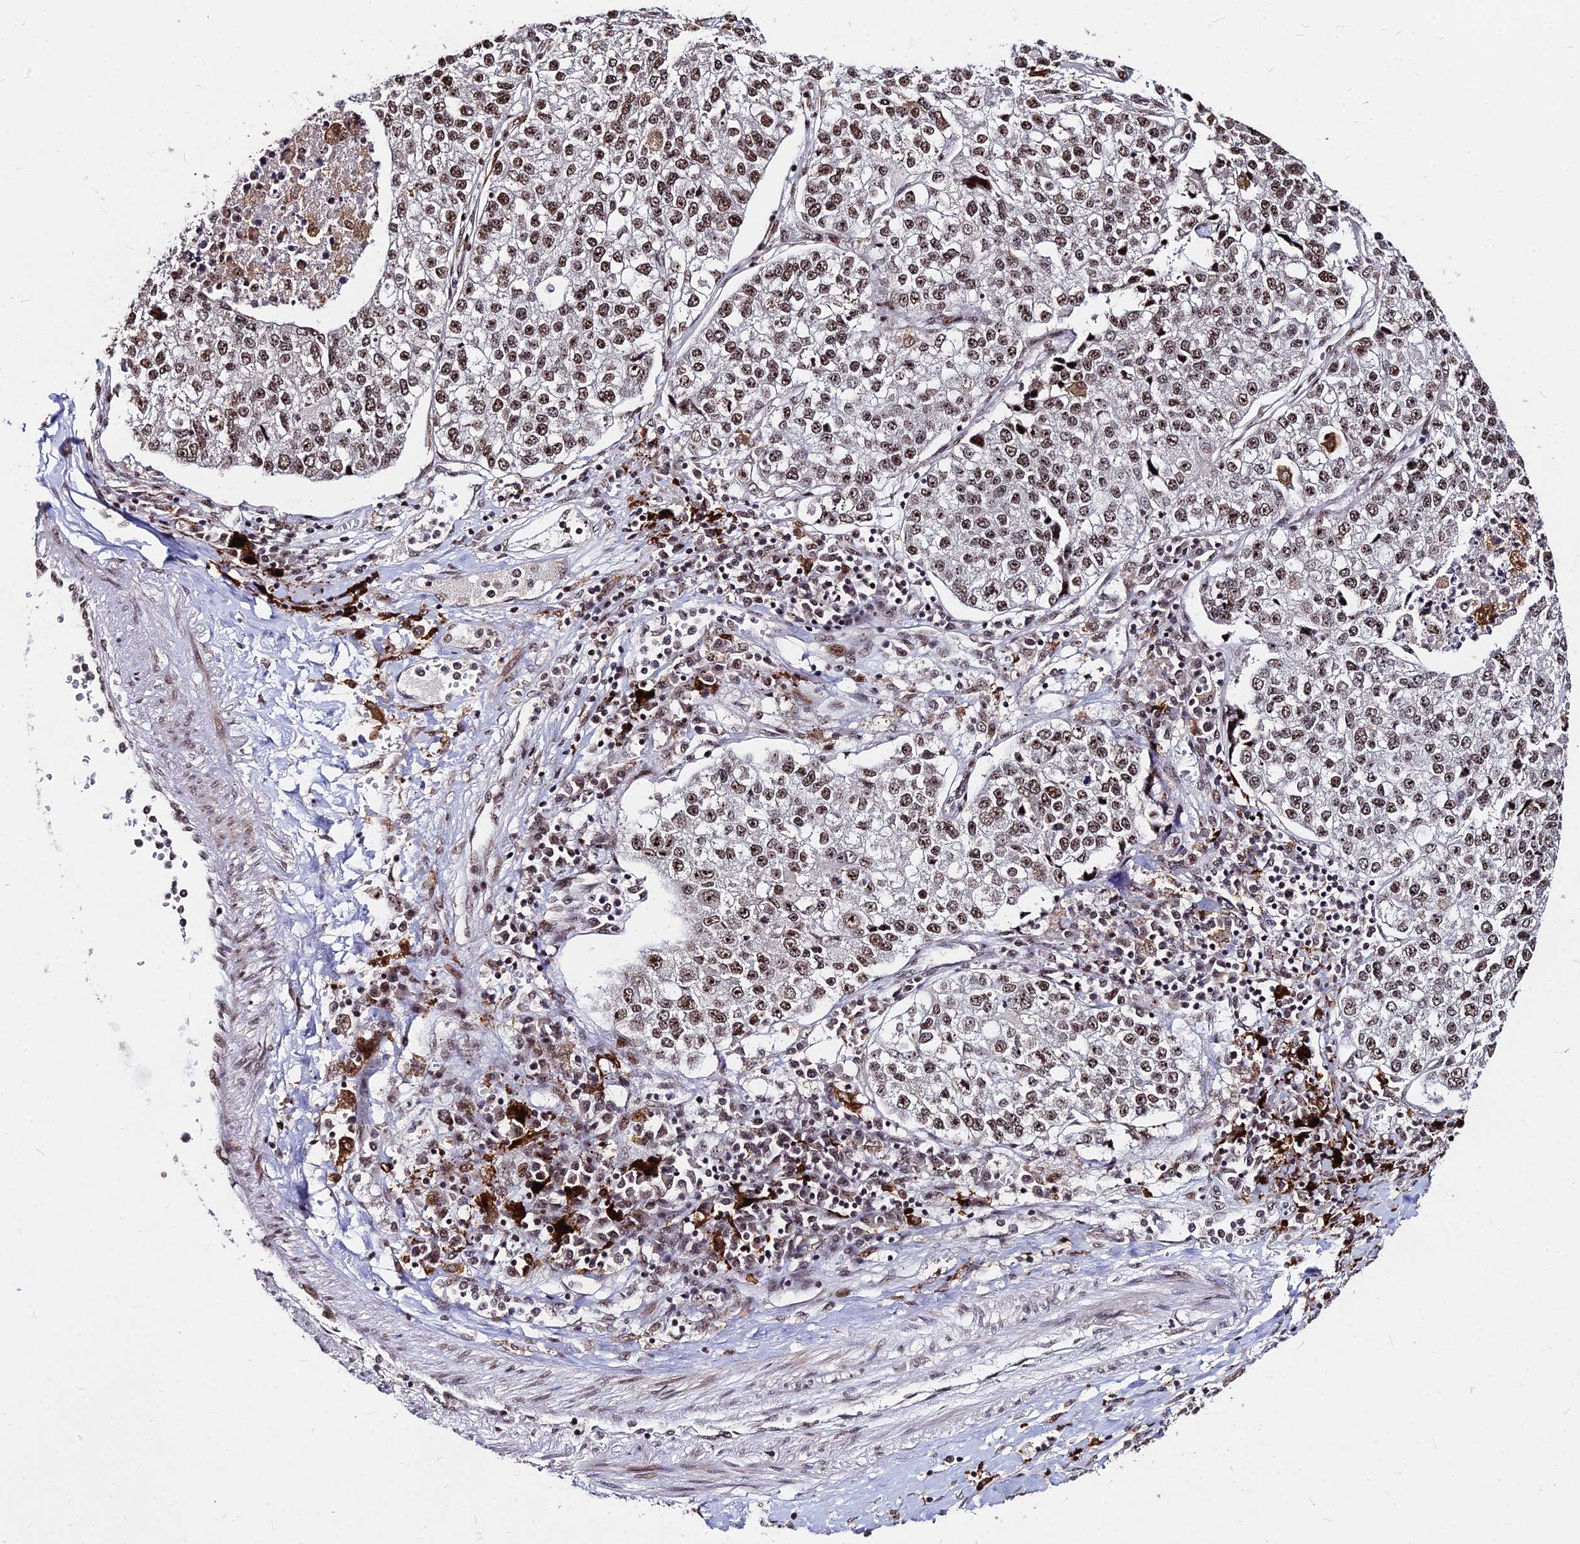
{"staining": {"intensity": "moderate", "quantity": ">75%", "location": "nuclear"}, "tissue": "lung cancer", "cell_type": "Tumor cells", "image_type": "cancer", "snomed": [{"axis": "morphology", "description": "Adenocarcinoma, NOS"}, {"axis": "topography", "description": "Lung"}], "caption": "Protein analysis of adenocarcinoma (lung) tissue demonstrates moderate nuclear expression in about >75% of tumor cells.", "gene": "ZBED4", "patient": {"sex": "male", "age": 49}}